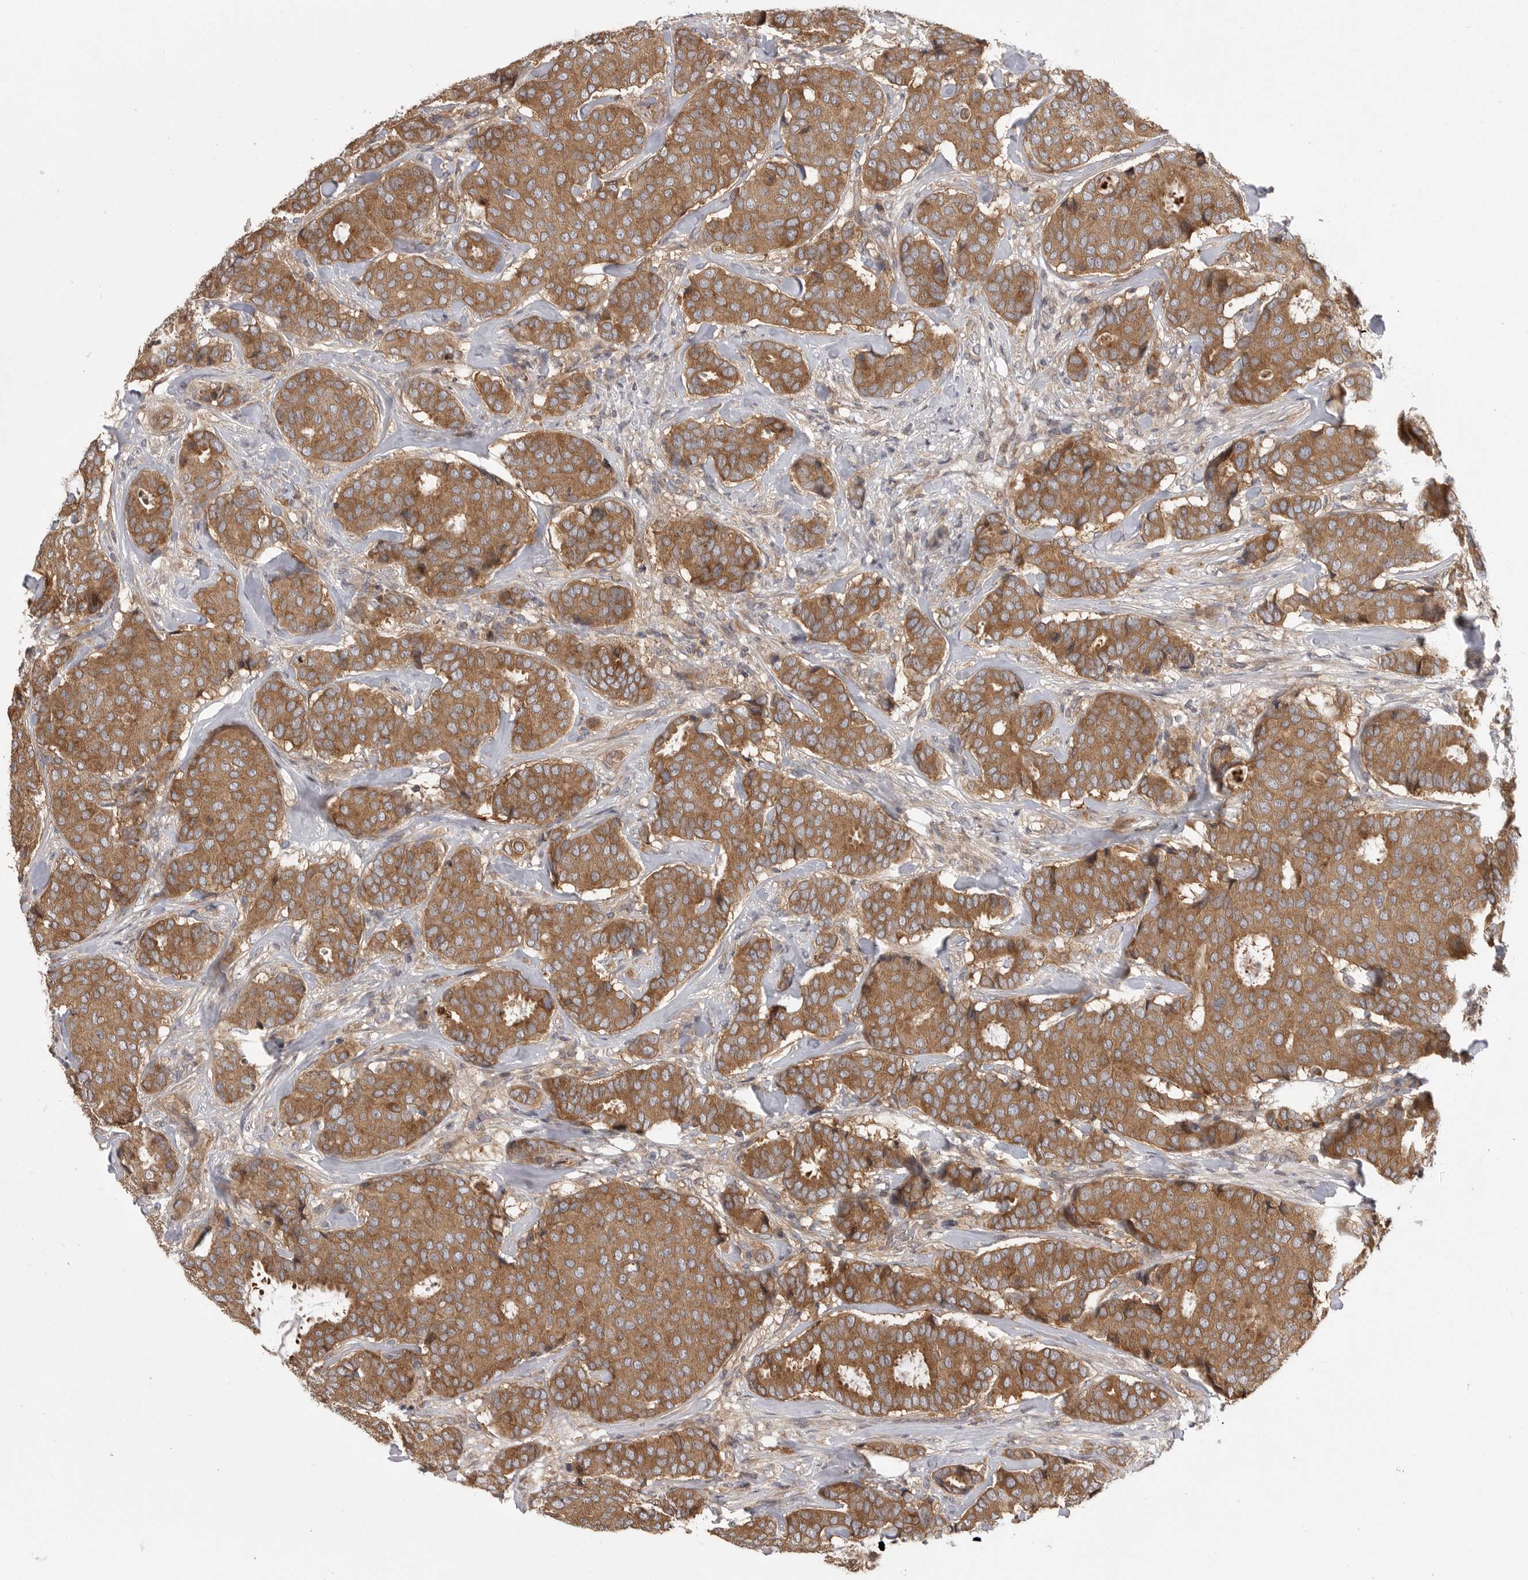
{"staining": {"intensity": "moderate", "quantity": ">75%", "location": "cytoplasmic/membranous"}, "tissue": "breast cancer", "cell_type": "Tumor cells", "image_type": "cancer", "snomed": [{"axis": "morphology", "description": "Duct carcinoma"}, {"axis": "topography", "description": "Breast"}], "caption": "The histopathology image exhibits immunohistochemical staining of breast cancer. There is moderate cytoplasmic/membranous positivity is appreciated in approximately >75% of tumor cells.", "gene": "OXR1", "patient": {"sex": "female", "age": 75}}